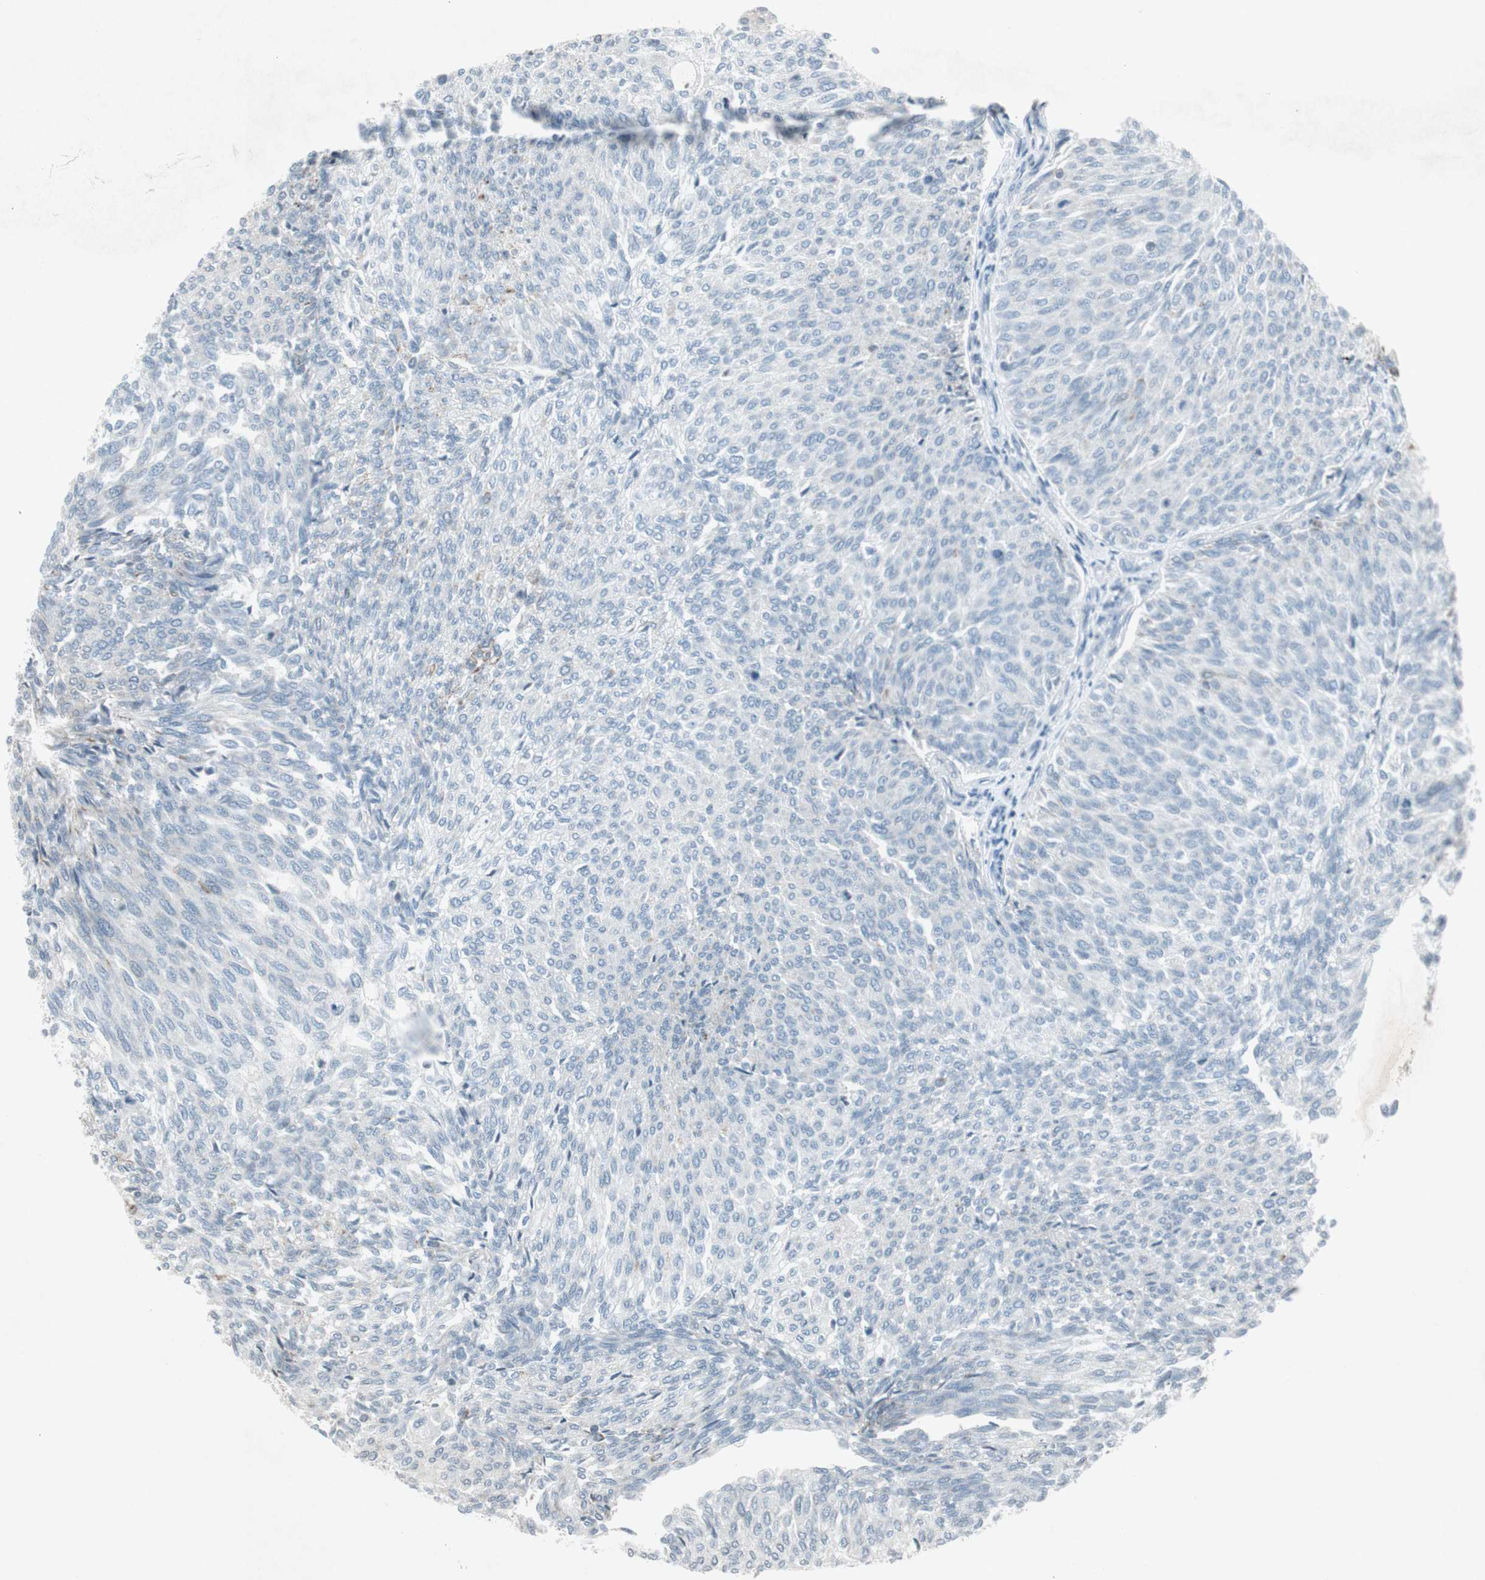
{"staining": {"intensity": "negative", "quantity": "none", "location": "none"}, "tissue": "urothelial cancer", "cell_type": "Tumor cells", "image_type": "cancer", "snomed": [{"axis": "morphology", "description": "Urothelial carcinoma, Low grade"}, {"axis": "topography", "description": "Urinary bladder"}], "caption": "Tumor cells show no significant positivity in urothelial cancer.", "gene": "ARG2", "patient": {"sex": "female", "age": 79}}